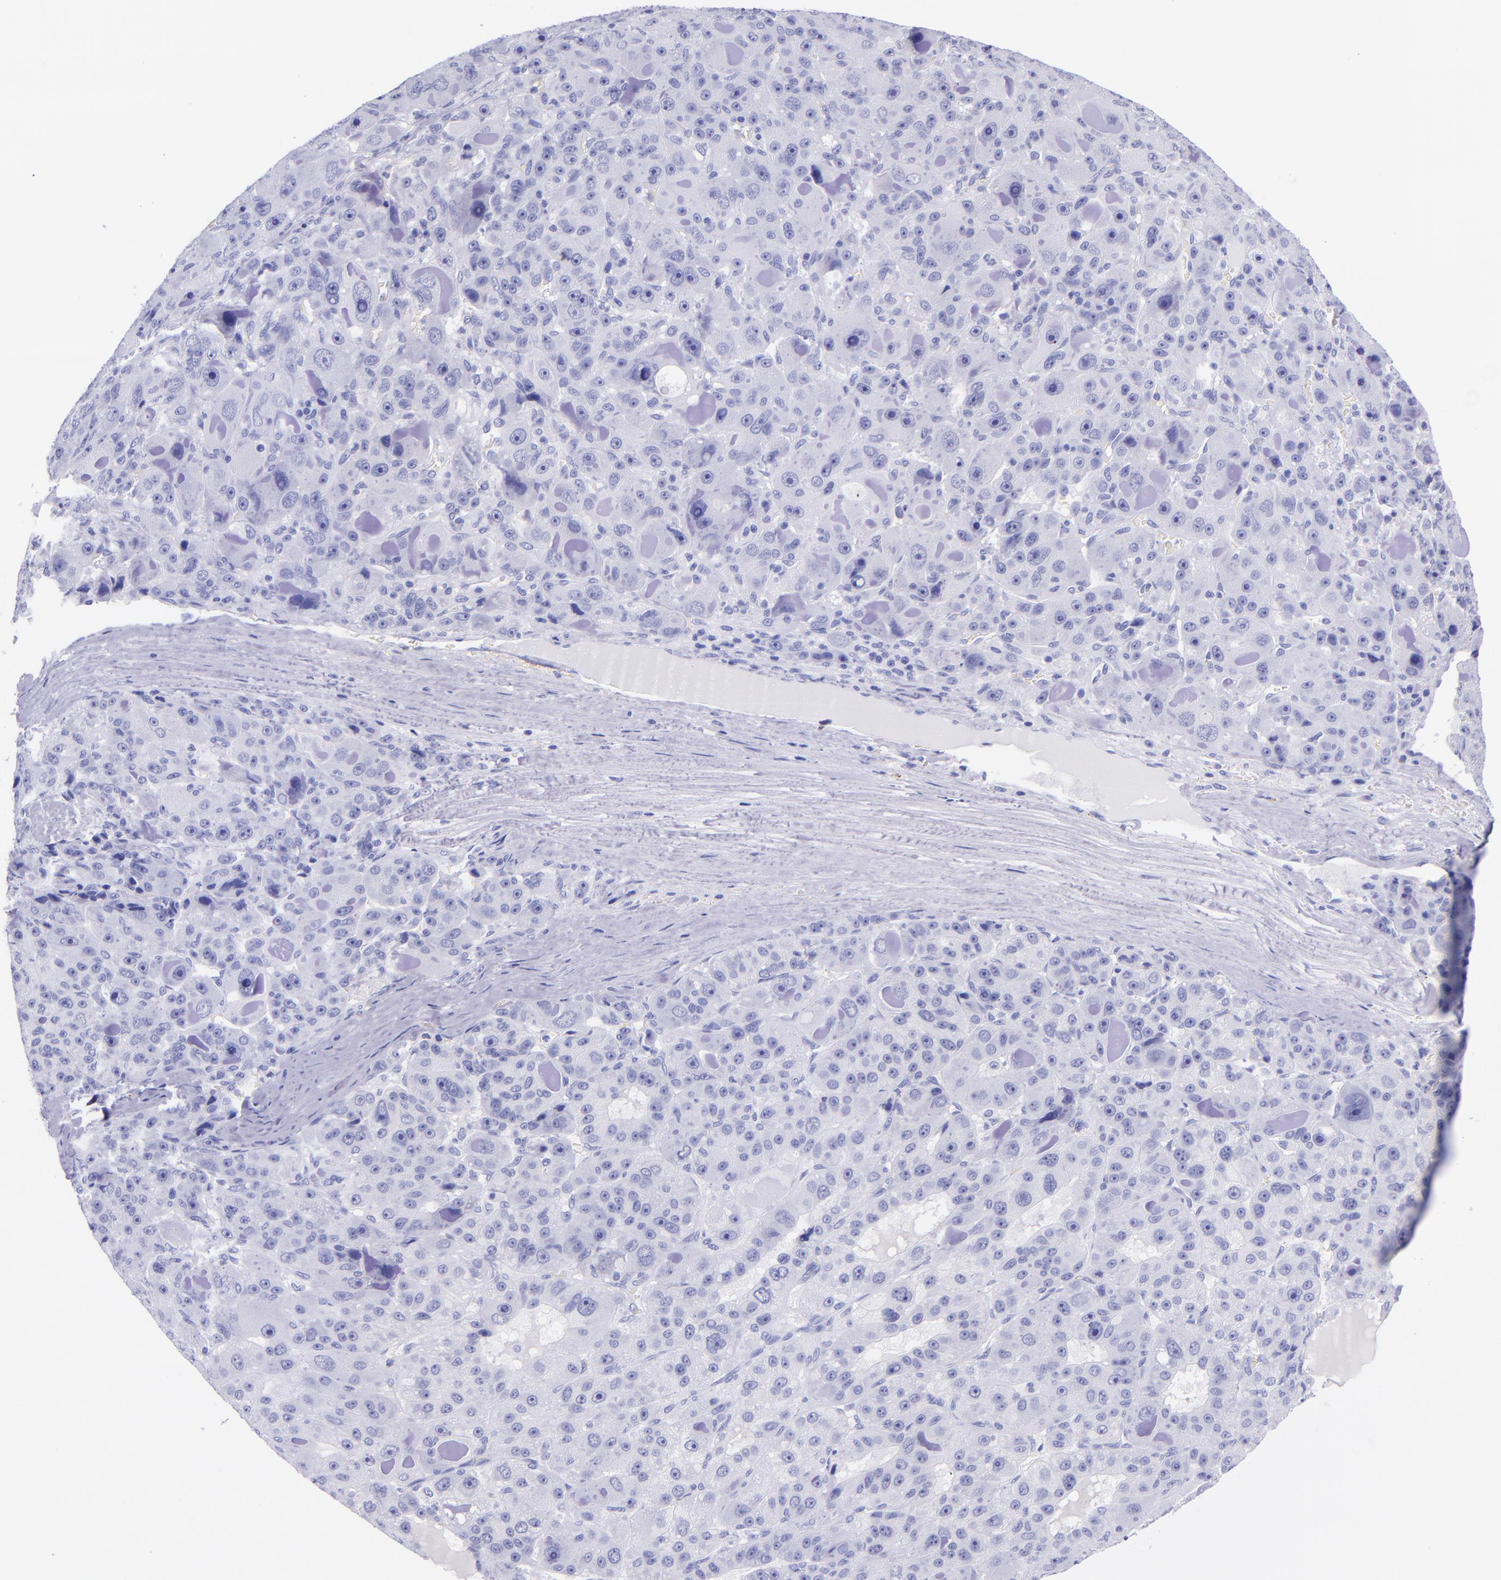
{"staining": {"intensity": "negative", "quantity": "none", "location": "none"}, "tissue": "liver cancer", "cell_type": "Tumor cells", "image_type": "cancer", "snomed": [{"axis": "morphology", "description": "Carcinoma, Hepatocellular, NOS"}, {"axis": "topography", "description": "Liver"}], "caption": "High power microscopy micrograph of an IHC micrograph of hepatocellular carcinoma (liver), revealing no significant staining in tumor cells. The staining was performed using DAB (3,3'-diaminobenzidine) to visualize the protein expression in brown, while the nuclei were stained in blue with hematoxylin (Magnification: 20x).", "gene": "MBP", "patient": {"sex": "male", "age": 76}}